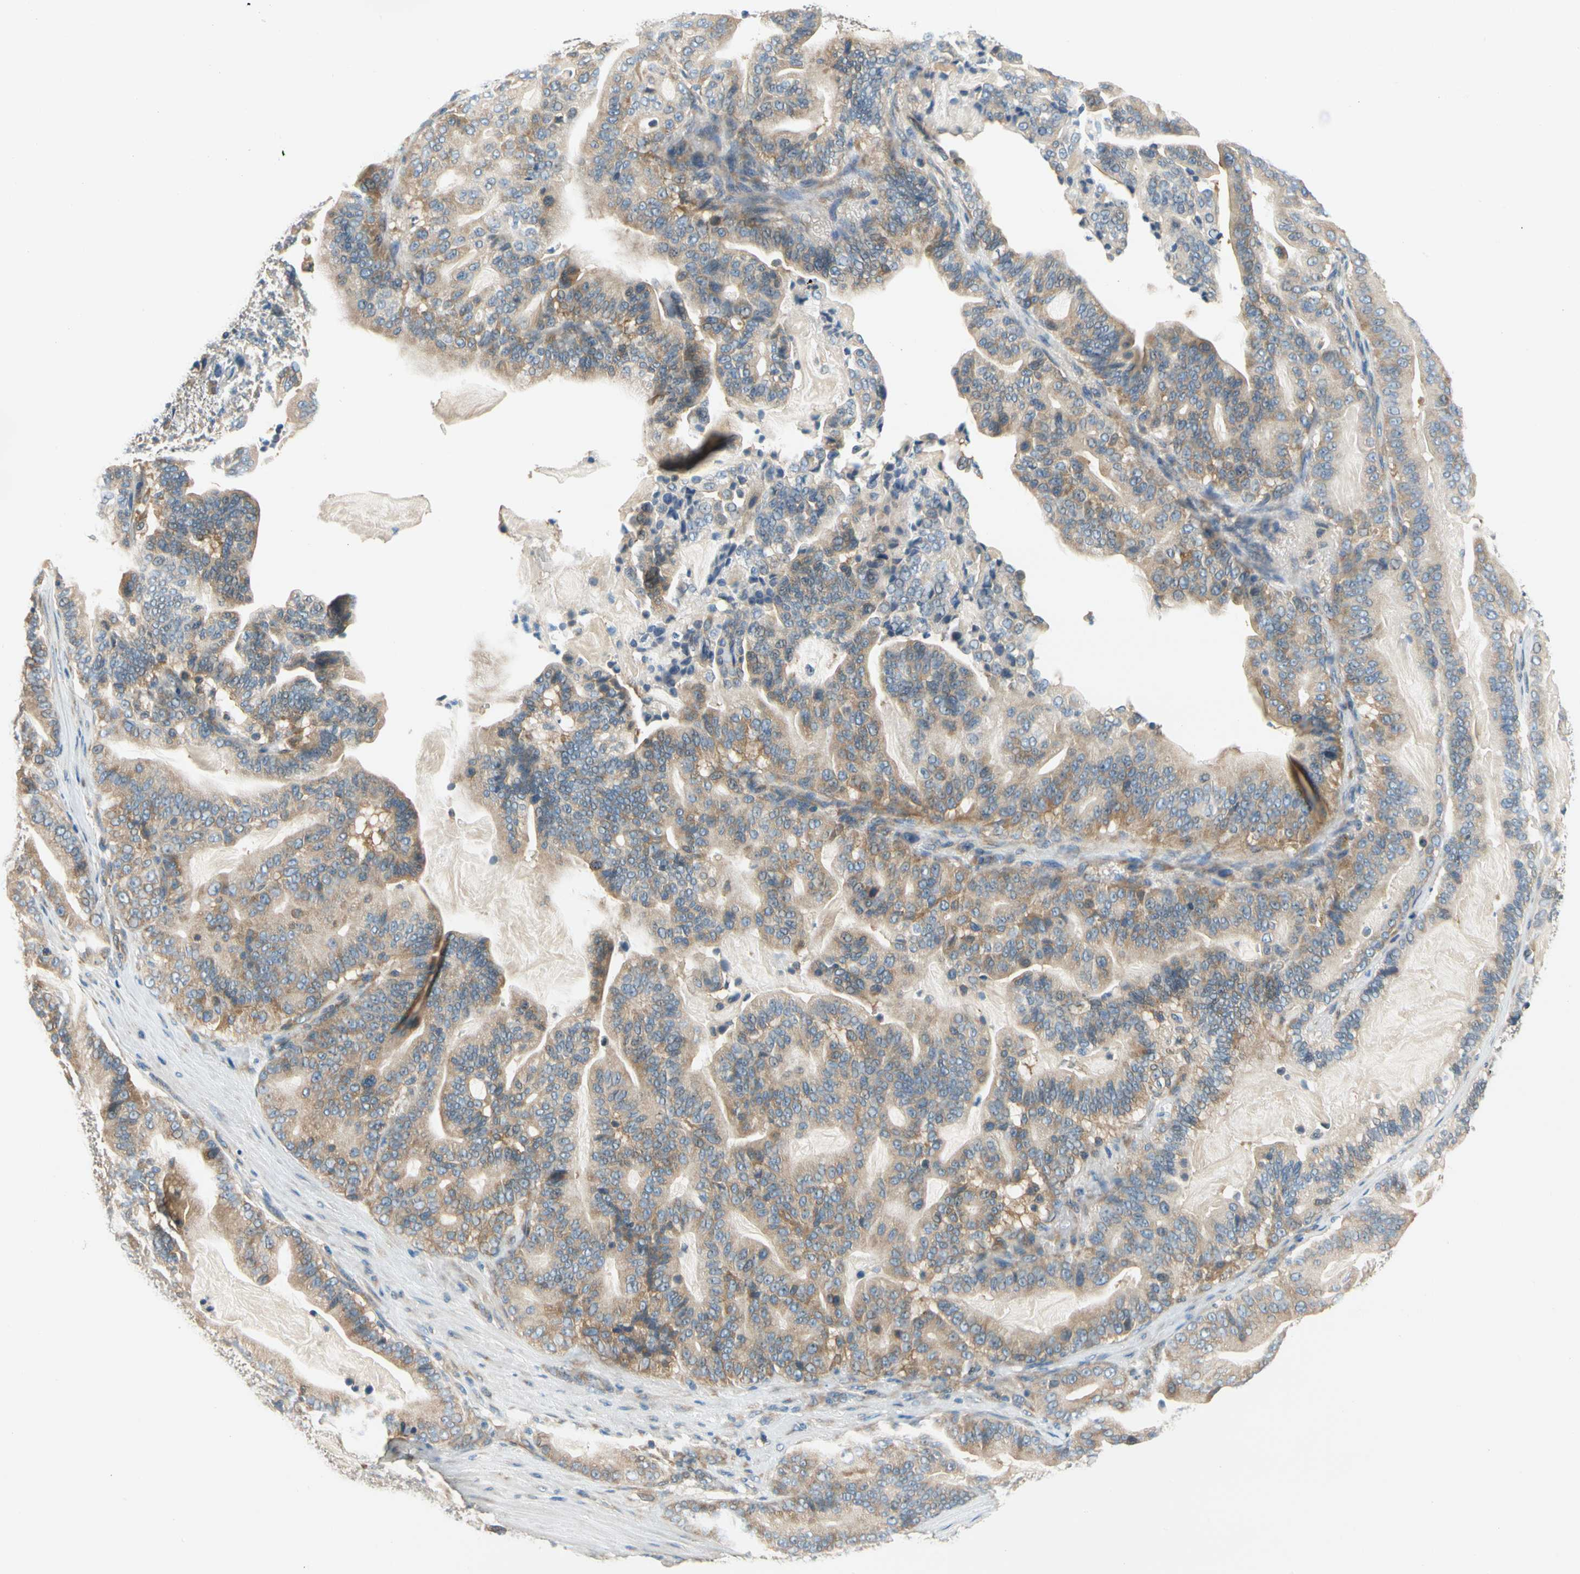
{"staining": {"intensity": "weak", "quantity": ">75%", "location": "cytoplasmic/membranous"}, "tissue": "pancreatic cancer", "cell_type": "Tumor cells", "image_type": "cancer", "snomed": [{"axis": "morphology", "description": "Adenocarcinoma, NOS"}, {"axis": "topography", "description": "Pancreas"}], "caption": "IHC of human pancreatic cancer exhibits low levels of weak cytoplasmic/membranous staining in approximately >75% of tumor cells.", "gene": "LRRC47", "patient": {"sex": "male", "age": 63}}